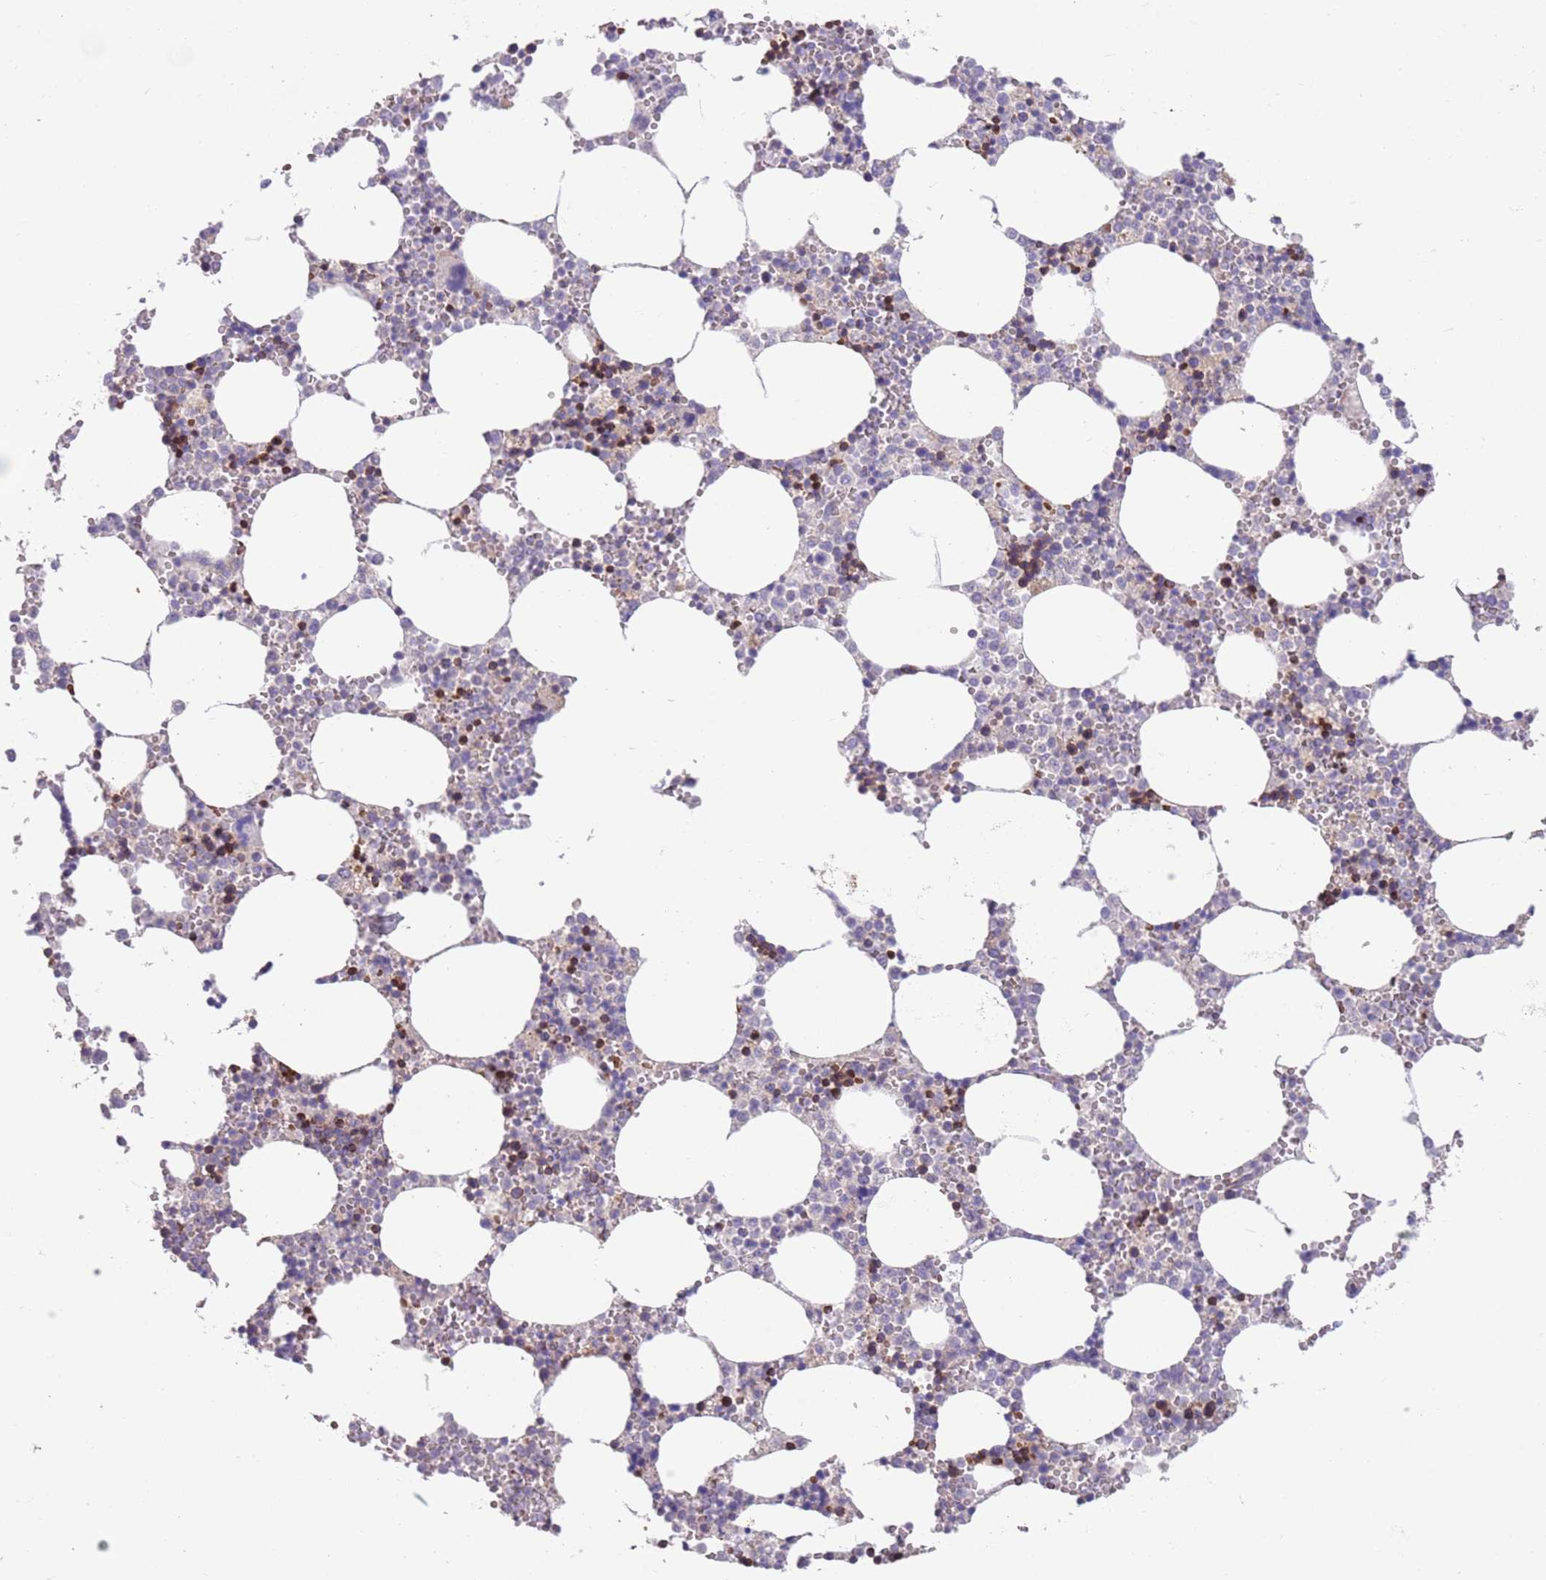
{"staining": {"intensity": "moderate", "quantity": "<25%", "location": "cytoplasmic/membranous"}, "tissue": "bone marrow", "cell_type": "Hematopoietic cells", "image_type": "normal", "snomed": [{"axis": "morphology", "description": "Normal tissue, NOS"}, {"axis": "topography", "description": "Bone marrow"}], "caption": "Protein staining exhibits moderate cytoplasmic/membranous expression in about <25% of hematopoietic cells in benign bone marrow.", "gene": "ZNF14", "patient": {"sex": "female", "age": 64}}